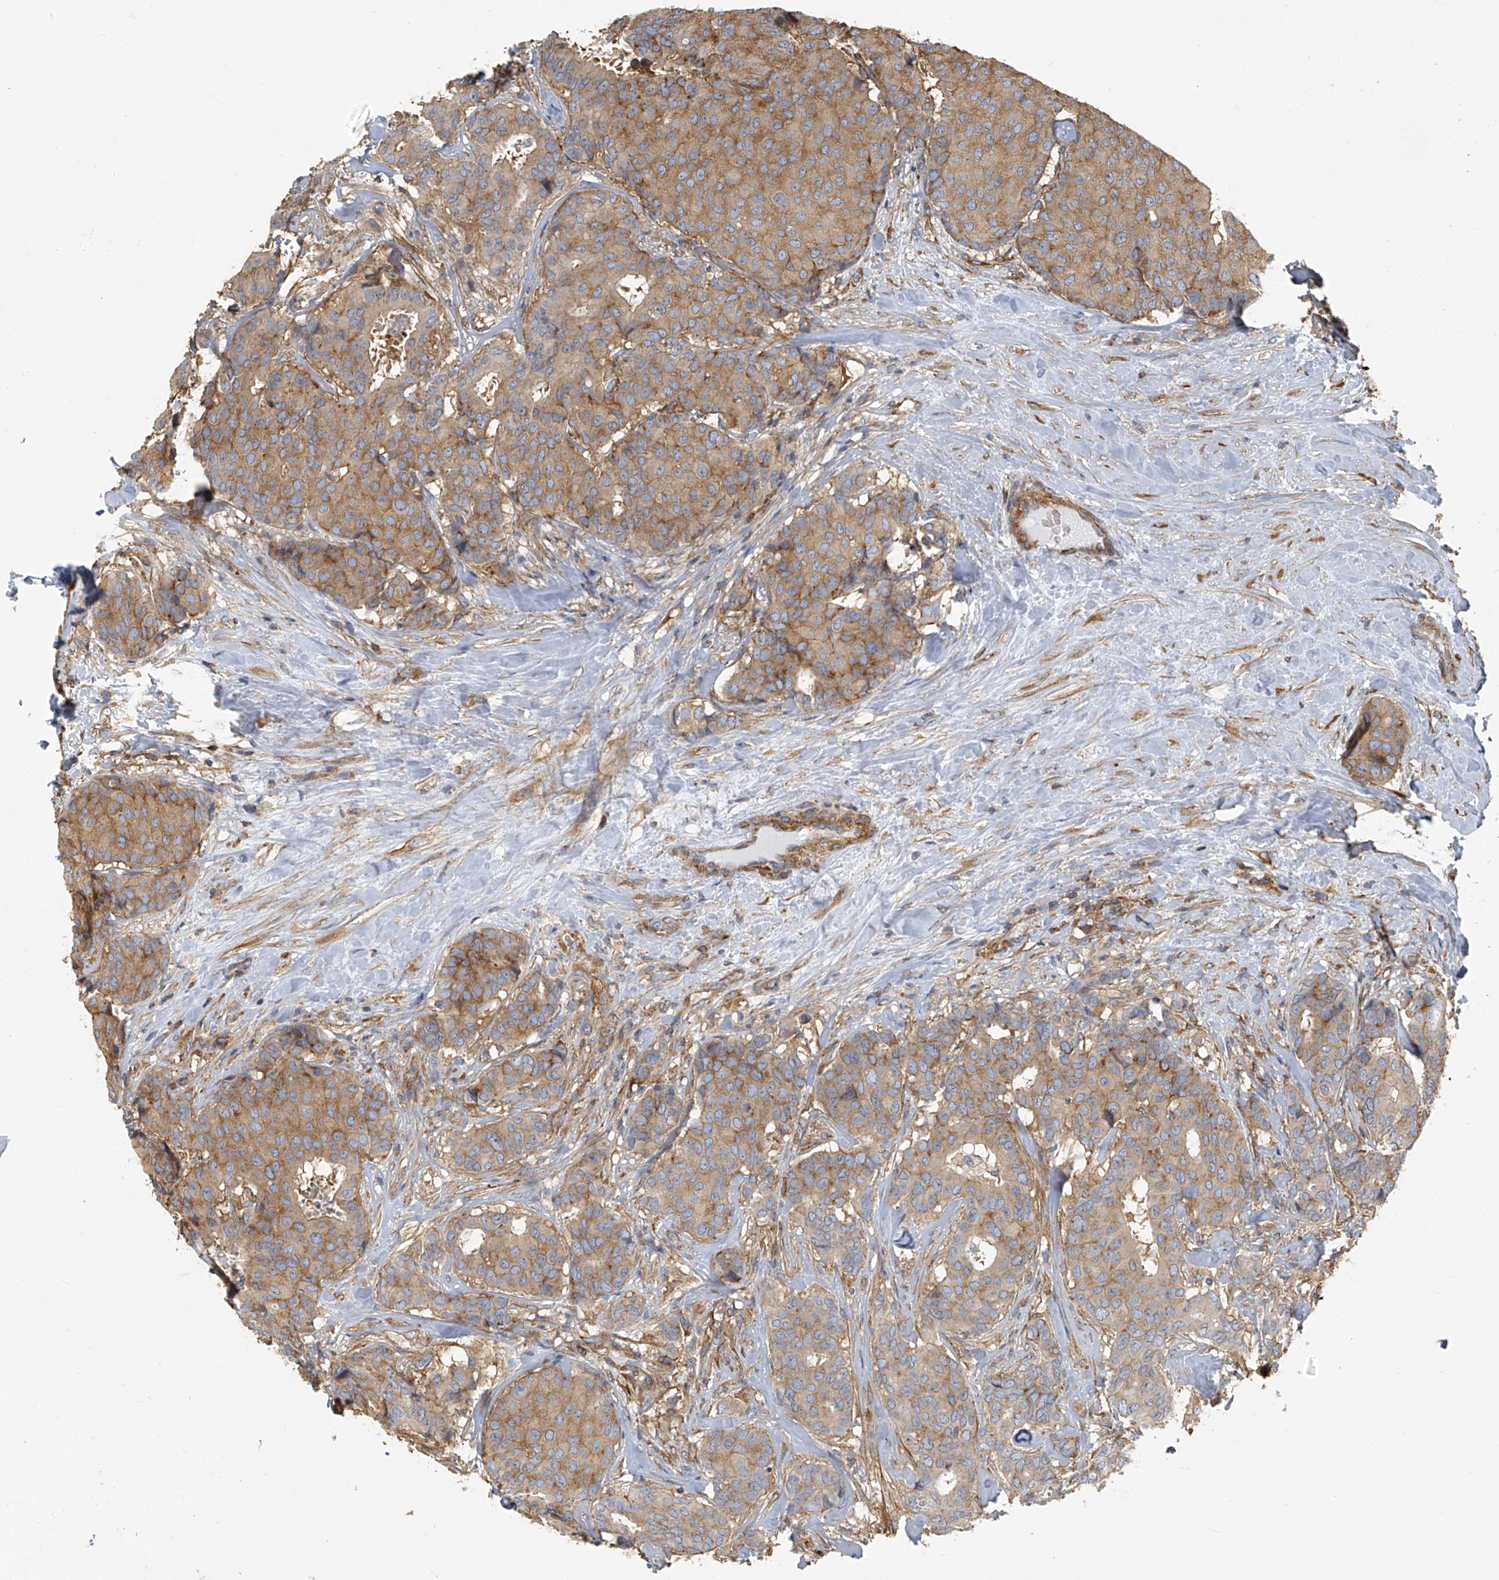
{"staining": {"intensity": "moderate", "quantity": ">75%", "location": "cytoplasmic/membranous"}, "tissue": "breast cancer", "cell_type": "Tumor cells", "image_type": "cancer", "snomed": [{"axis": "morphology", "description": "Duct carcinoma"}, {"axis": "topography", "description": "Breast"}], "caption": "Immunohistochemical staining of human breast cancer reveals moderate cytoplasmic/membranous protein staining in approximately >75% of tumor cells. The staining is performed using DAB brown chromogen to label protein expression. The nuclei are counter-stained blue using hematoxylin.", "gene": "SEPTIN7", "patient": {"sex": "female", "age": 75}}